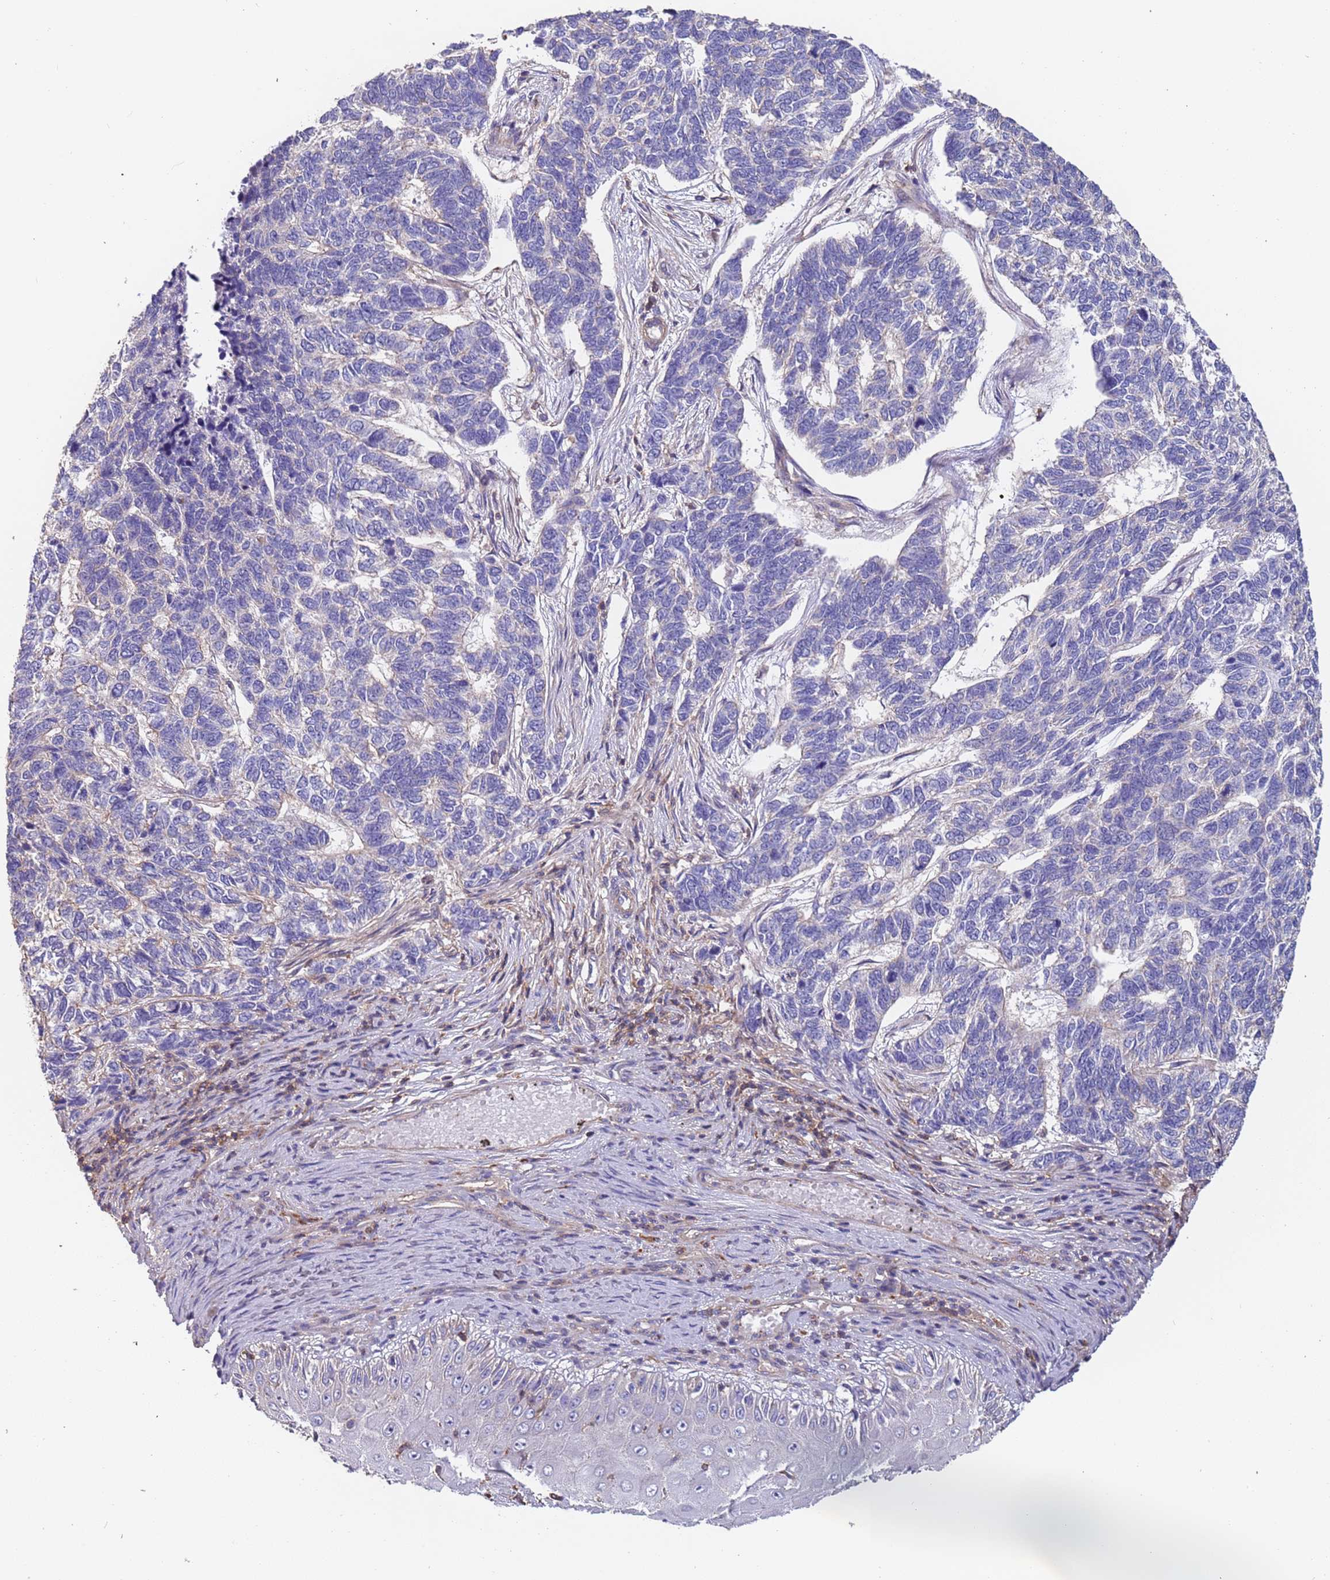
{"staining": {"intensity": "negative", "quantity": "none", "location": "none"}, "tissue": "skin cancer", "cell_type": "Tumor cells", "image_type": "cancer", "snomed": [{"axis": "morphology", "description": "Basal cell carcinoma"}, {"axis": "topography", "description": "Skin"}], "caption": "Image shows no protein expression in tumor cells of skin cancer (basal cell carcinoma) tissue.", "gene": "SYT4", "patient": {"sex": "female", "age": 65}}